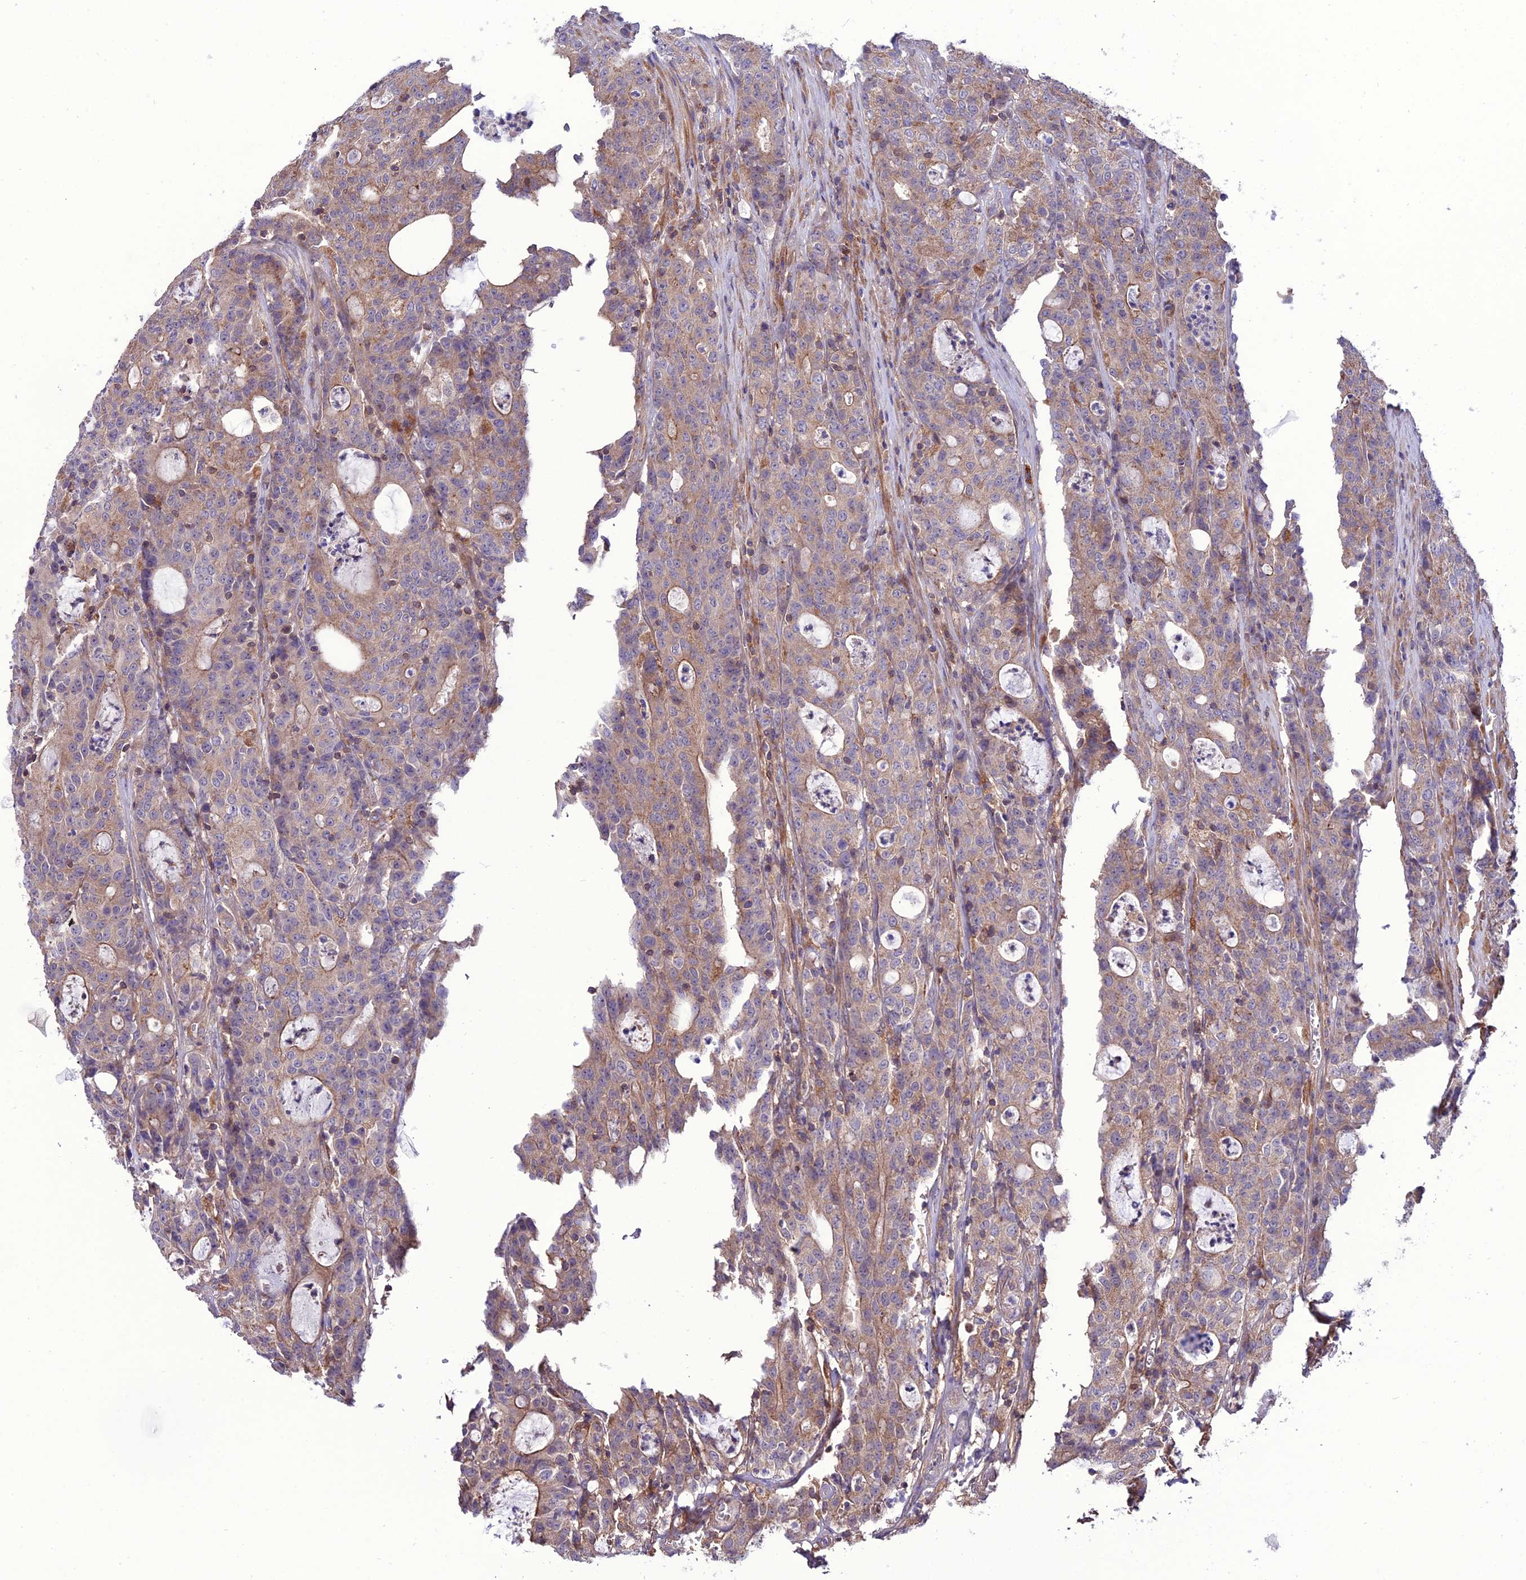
{"staining": {"intensity": "moderate", "quantity": "<25%", "location": "cytoplasmic/membranous"}, "tissue": "colorectal cancer", "cell_type": "Tumor cells", "image_type": "cancer", "snomed": [{"axis": "morphology", "description": "Adenocarcinoma, NOS"}, {"axis": "topography", "description": "Colon"}], "caption": "DAB (3,3'-diaminobenzidine) immunohistochemical staining of human colorectal cancer (adenocarcinoma) exhibits moderate cytoplasmic/membranous protein expression in about <25% of tumor cells.", "gene": "PPIL3", "patient": {"sex": "male", "age": 83}}